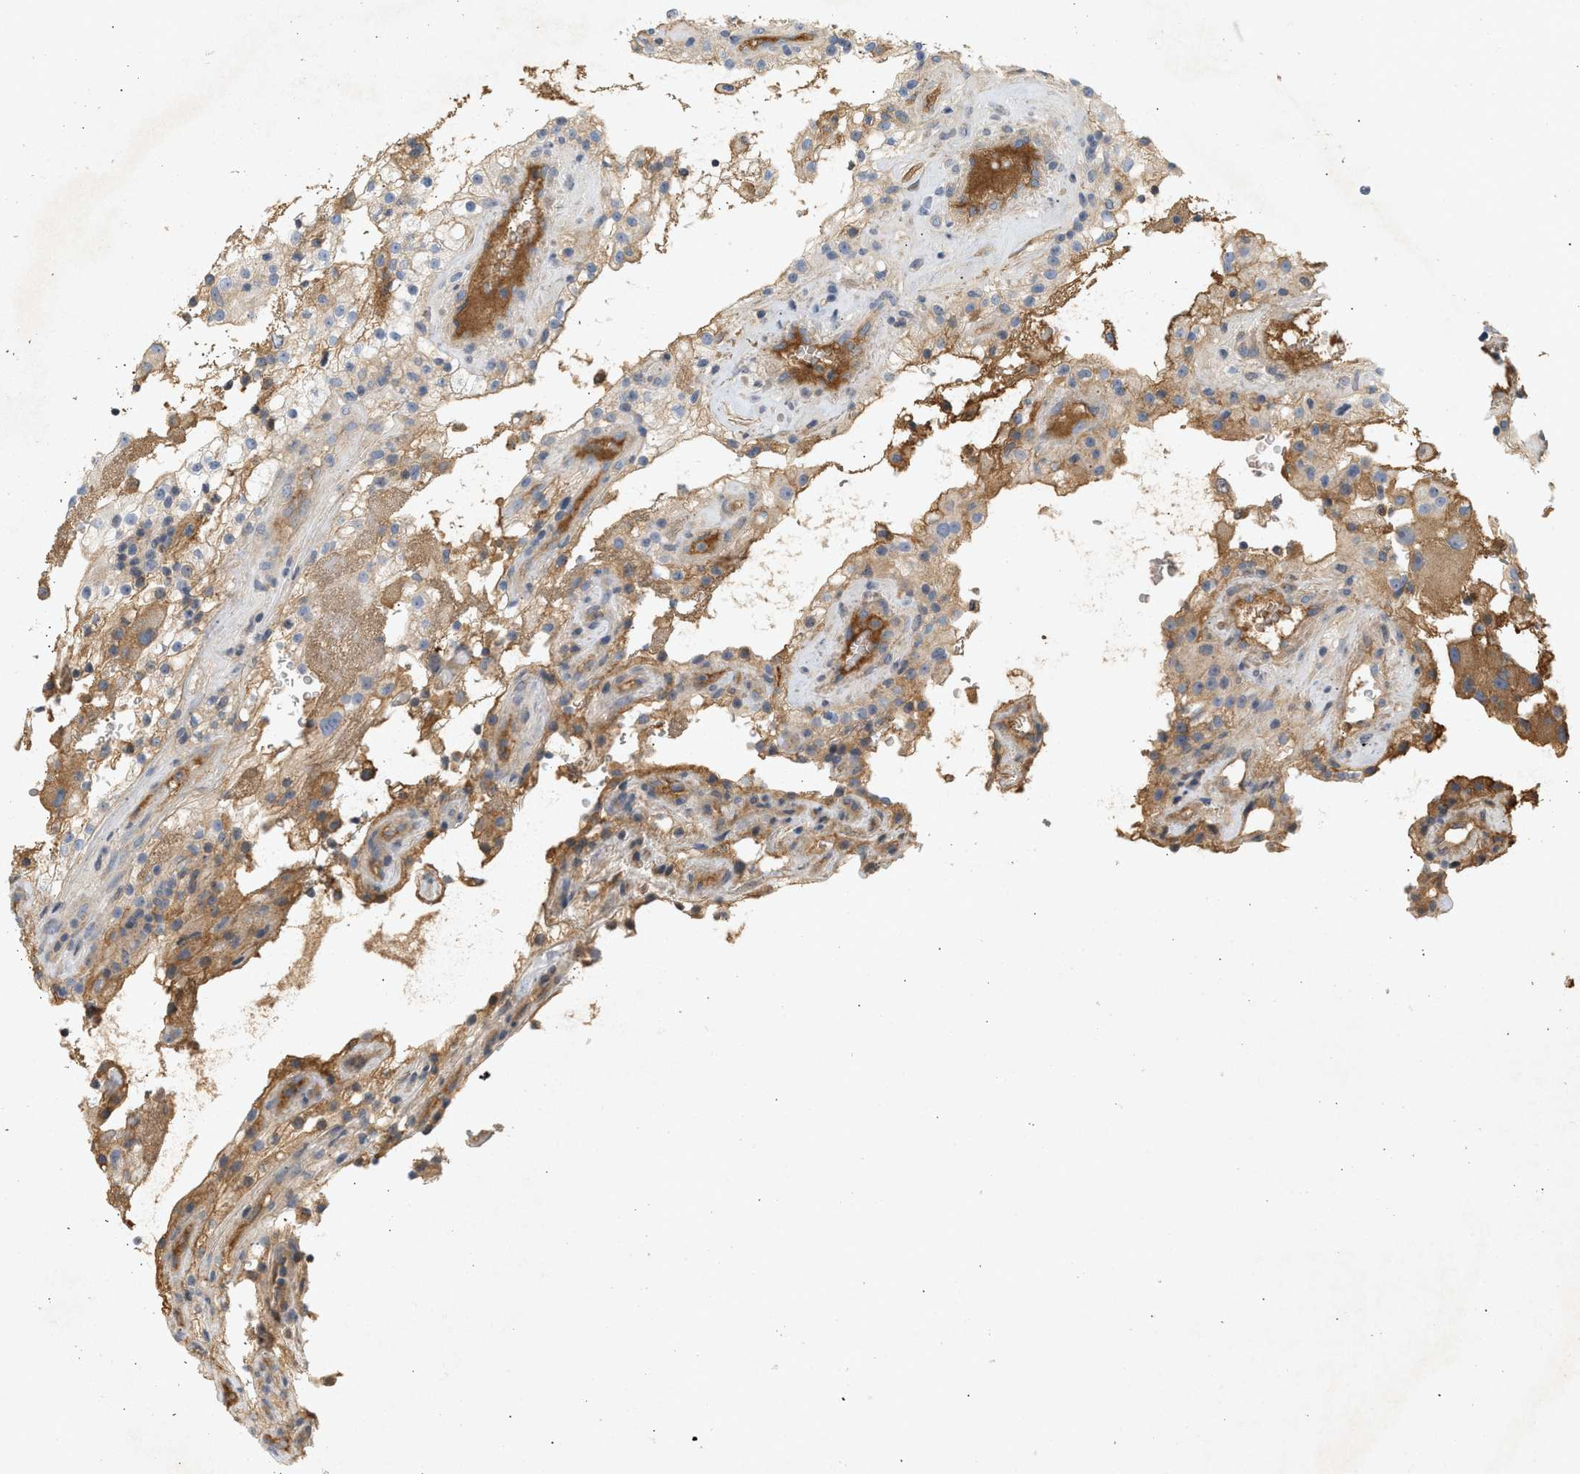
{"staining": {"intensity": "moderate", "quantity": ">75%", "location": "cytoplasmic/membranous"}, "tissue": "renal cancer", "cell_type": "Tumor cells", "image_type": "cancer", "snomed": [{"axis": "morphology", "description": "Adenocarcinoma, NOS"}, {"axis": "topography", "description": "Kidney"}], "caption": "This is a photomicrograph of IHC staining of renal adenocarcinoma, which shows moderate staining in the cytoplasmic/membranous of tumor cells.", "gene": "F8", "patient": {"sex": "female", "age": 52}}